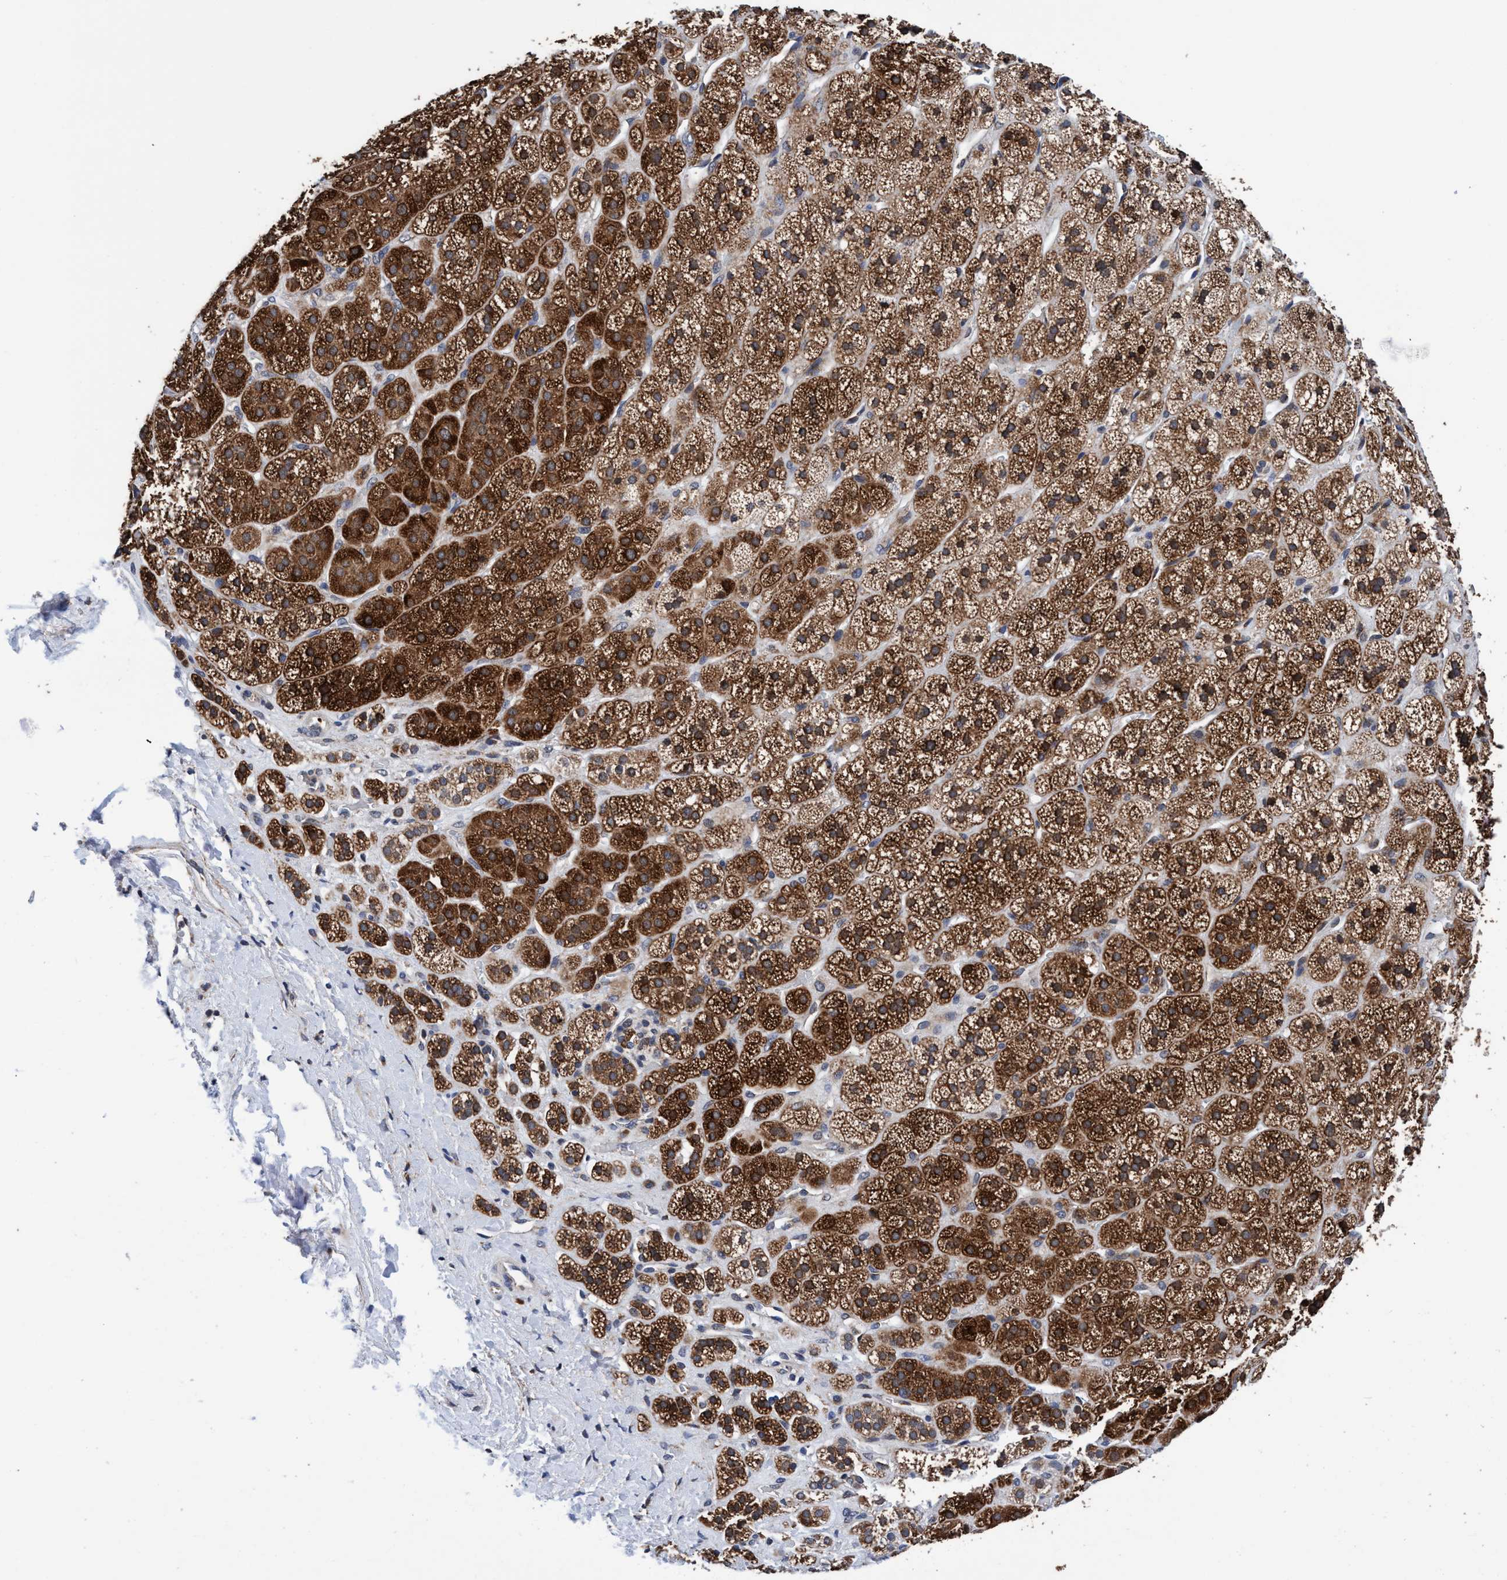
{"staining": {"intensity": "strong", "quantity": ">75%", "location": "cytoplasmic/membranous"}, "tissue": "adrenal gland", "cell_type": "Glandular cells", "image_type": "normal", "snomed": [{"axis": "morphology", "description": "Normal tissue, NOS"}, {"axis": "topography", "description": "Adrenal gland"}], "caption": "DAB (3,3'-diaminobenzidine) immunohistochemical staining of unremarkable adrenal gland demonstrates strong cytoplasmic/membranous protein staining in approximately >75% of glandular cells.", "gene": "AGAP2", "patient": {"sex": "male", "age": 56}}